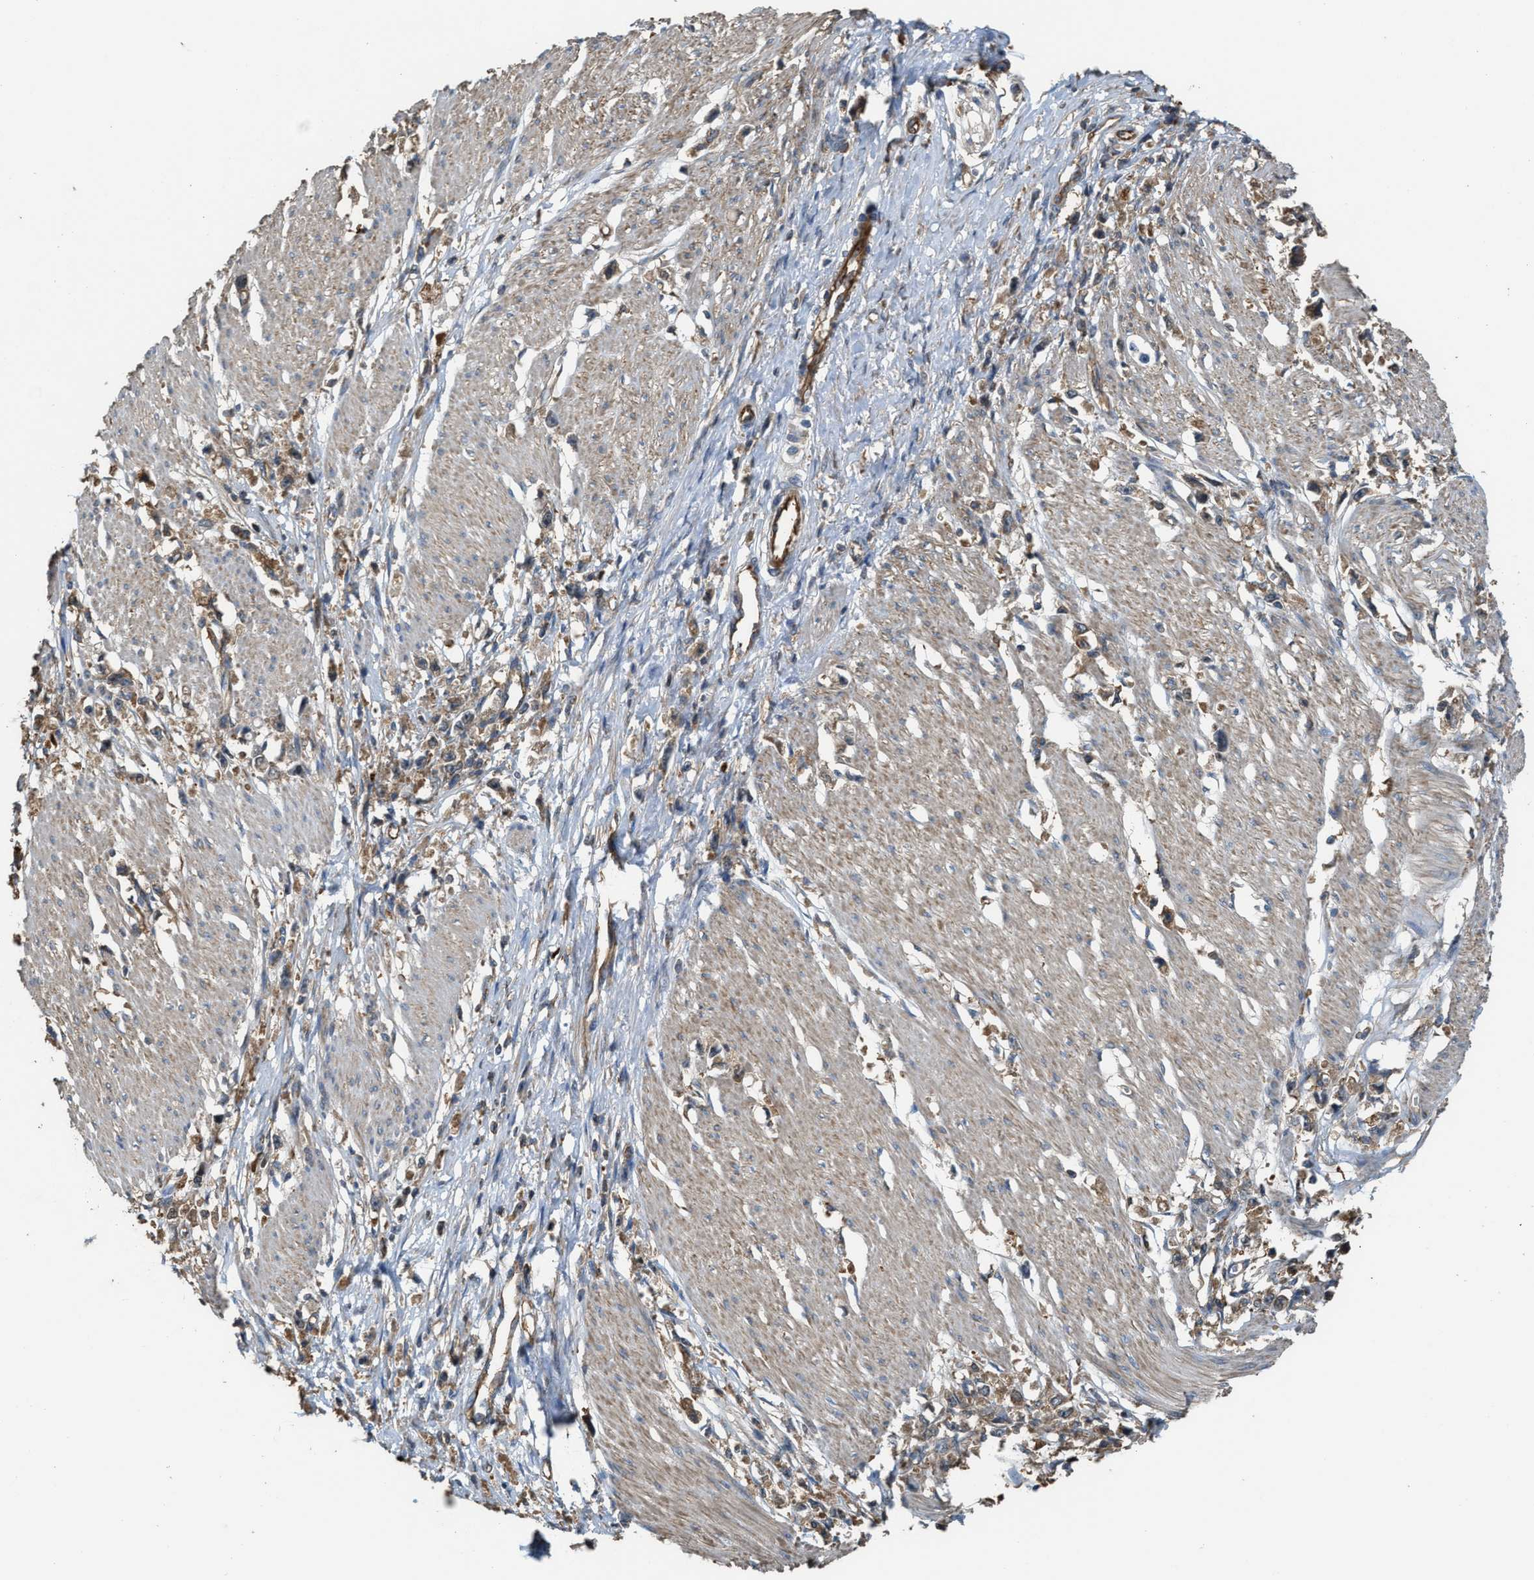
{"staining": {"intensity": "weak", "quantity": "25%-75%", "location": "cytoplasmic/membranous"}, "tissue": "stomach cancer", "cell_type": "Tumor cells", "image_type": "cancer", "snomed": [{"axis": "morphology", "description": "Adenocarcinoma, NOS"}, {"axis": "topography", "description": "Stomach"}], "caption": "About 25%-75% of tumor cells in stomach cancer (adenocarcinoma) show weak cytoplasmic/membranous protein positivity as visualized by brown immunohistochemical staining.", "gene": "ATIC", "patient": {"sex": "female", "age": 59}}